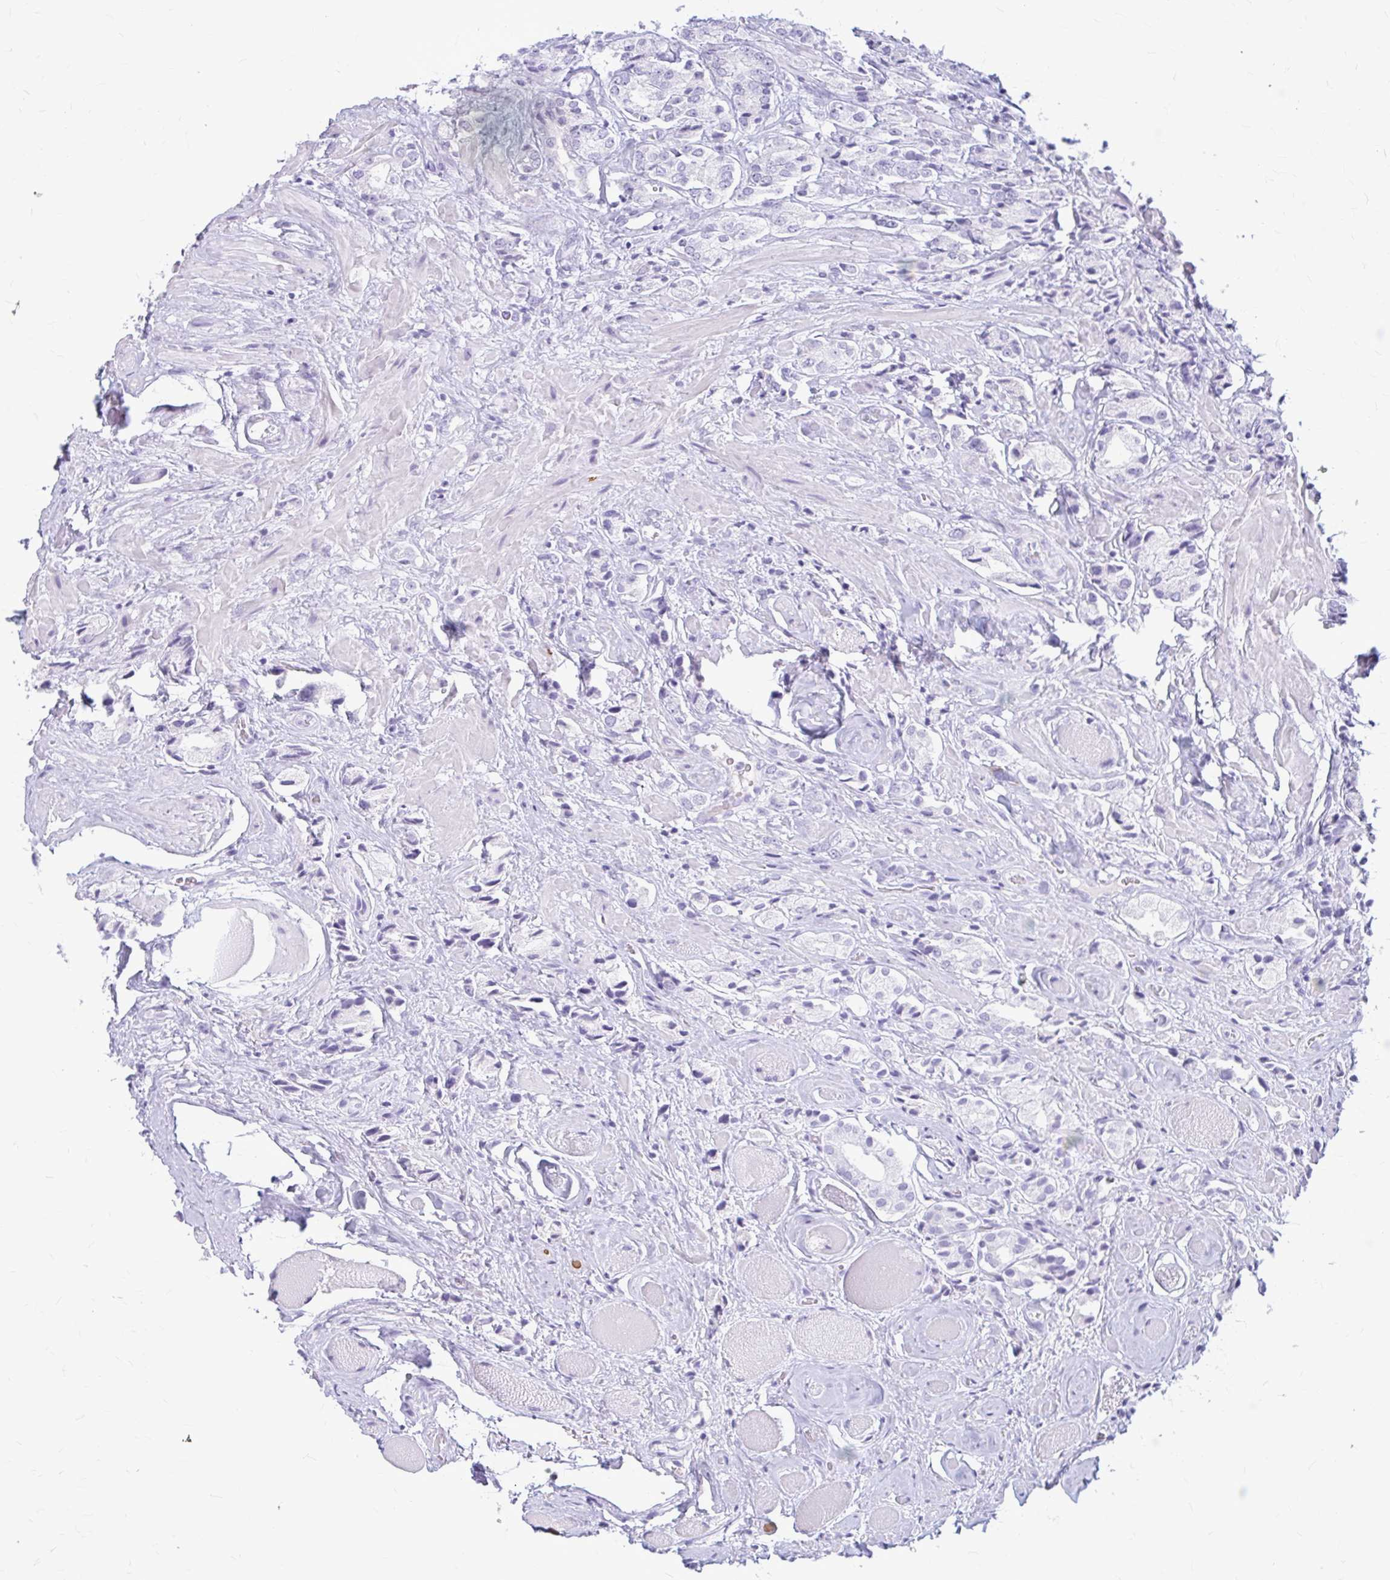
{"staining": {"intensity": "negative", "quantity": "none", "location": "none"}, "tissue": "prostate cancer", "cell_type": "Tumor cells", "image_type": "cancer", "snomed": [{"axis": "morphology", "description": "Adenocarcinoma, High grade"}, {"axis": "topography", "description": "Prostate and seminal vesicle, NOS"}], "caption": "Tumor cells show no significant protein positivity in high-grade adenocarcinoma (prostate).", "gene": "KLHDC7A", "patient": {"sex": "male", "age": 64}}